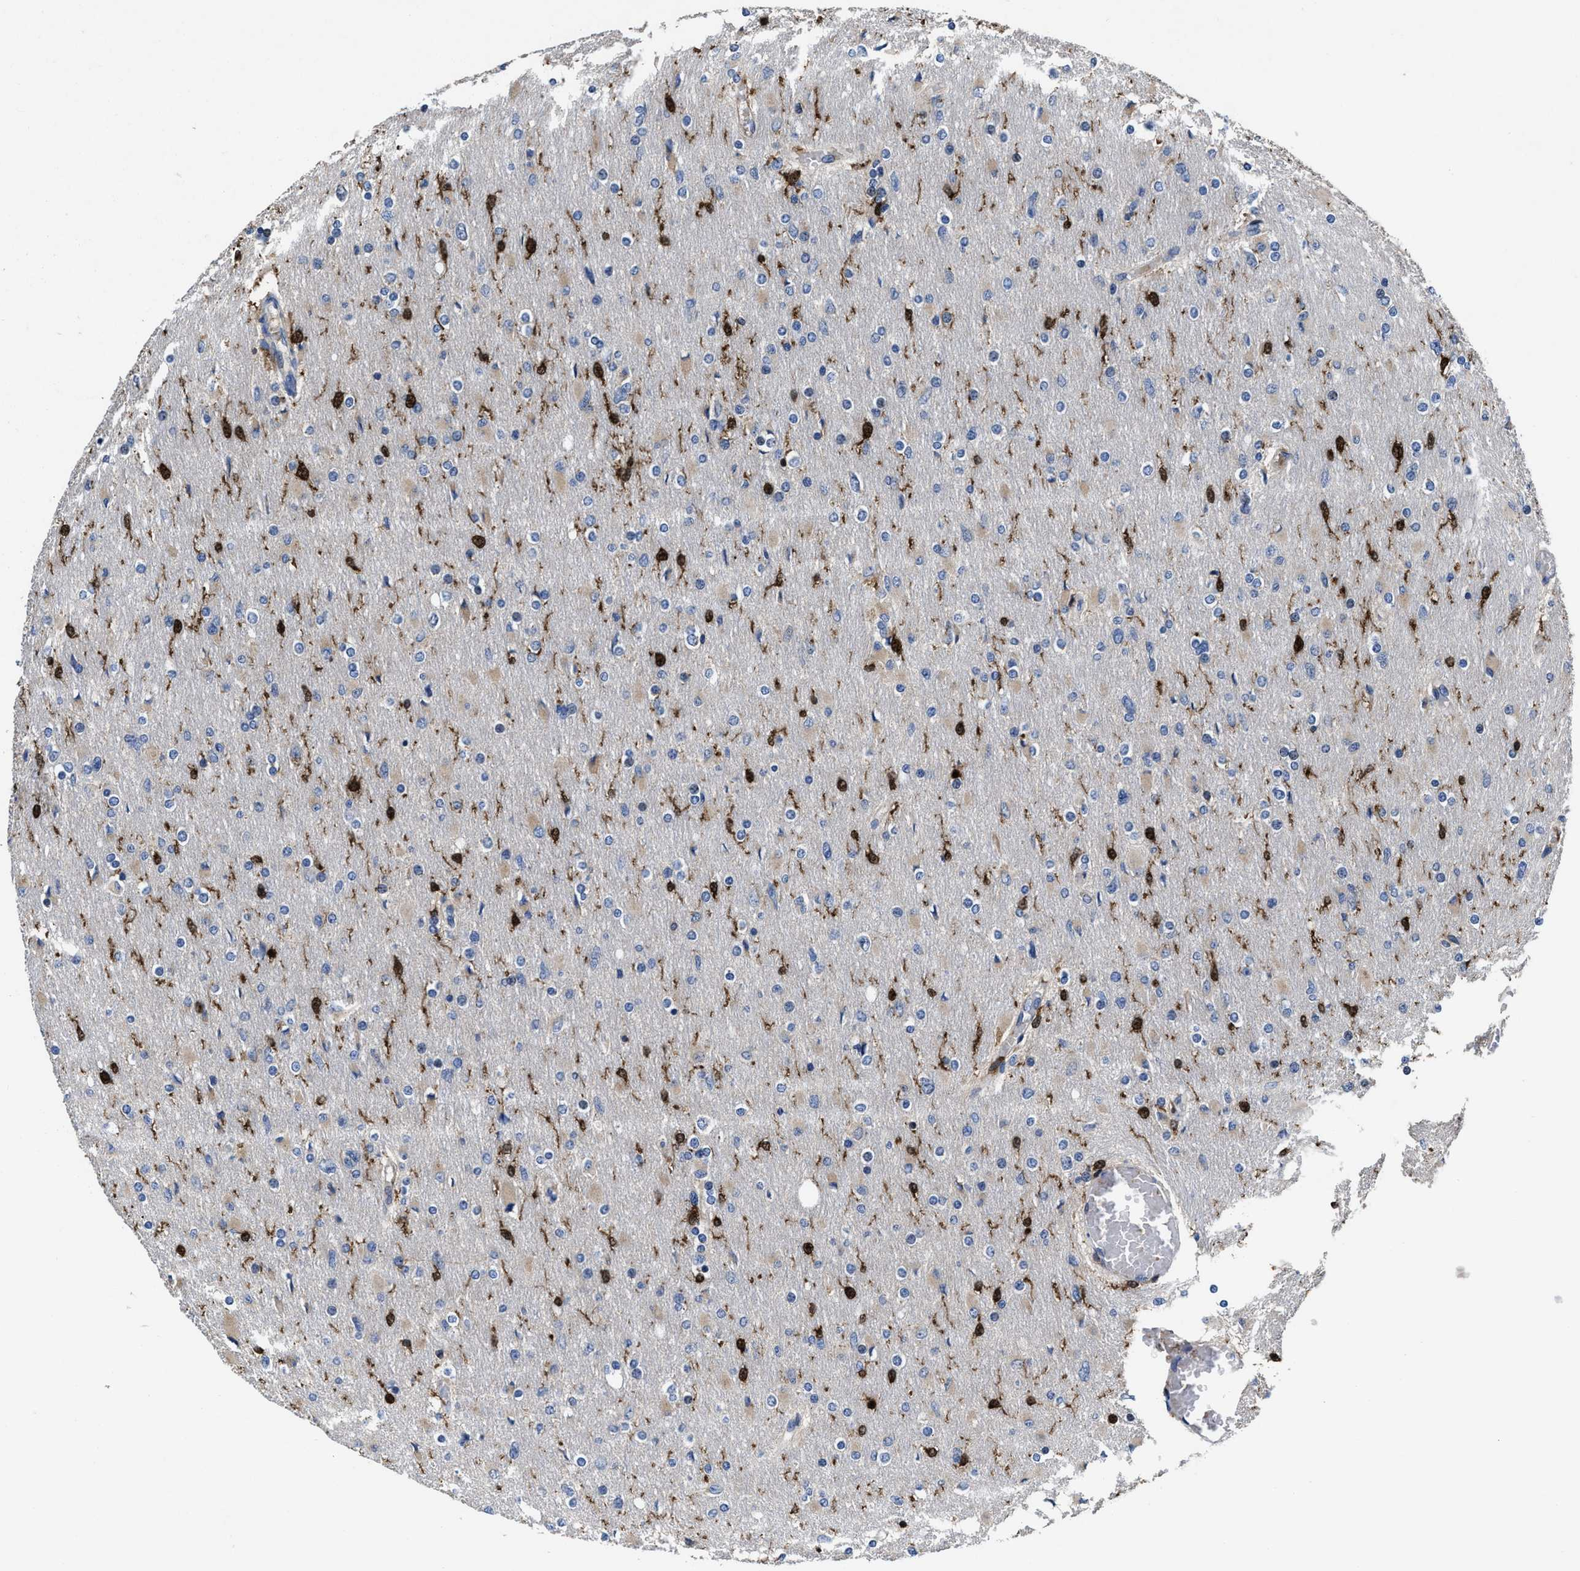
{"staining": {"intensity": "negative", "quantity": "none", "location": "none"}, "tissue": "glioma", "cell_type": "Tumor cells", "image_type": "cancer", "snomed": [{"axis": "morphology", "description": "Glioma, malignant, High grade"}, {"axis": "topography", "description": "Cerebral cortex"}], "caption": "Tumor cells show no significant protein expression in glioma.", "gene": "RGS10", "patient": {"sex": "female", "age": 36}}